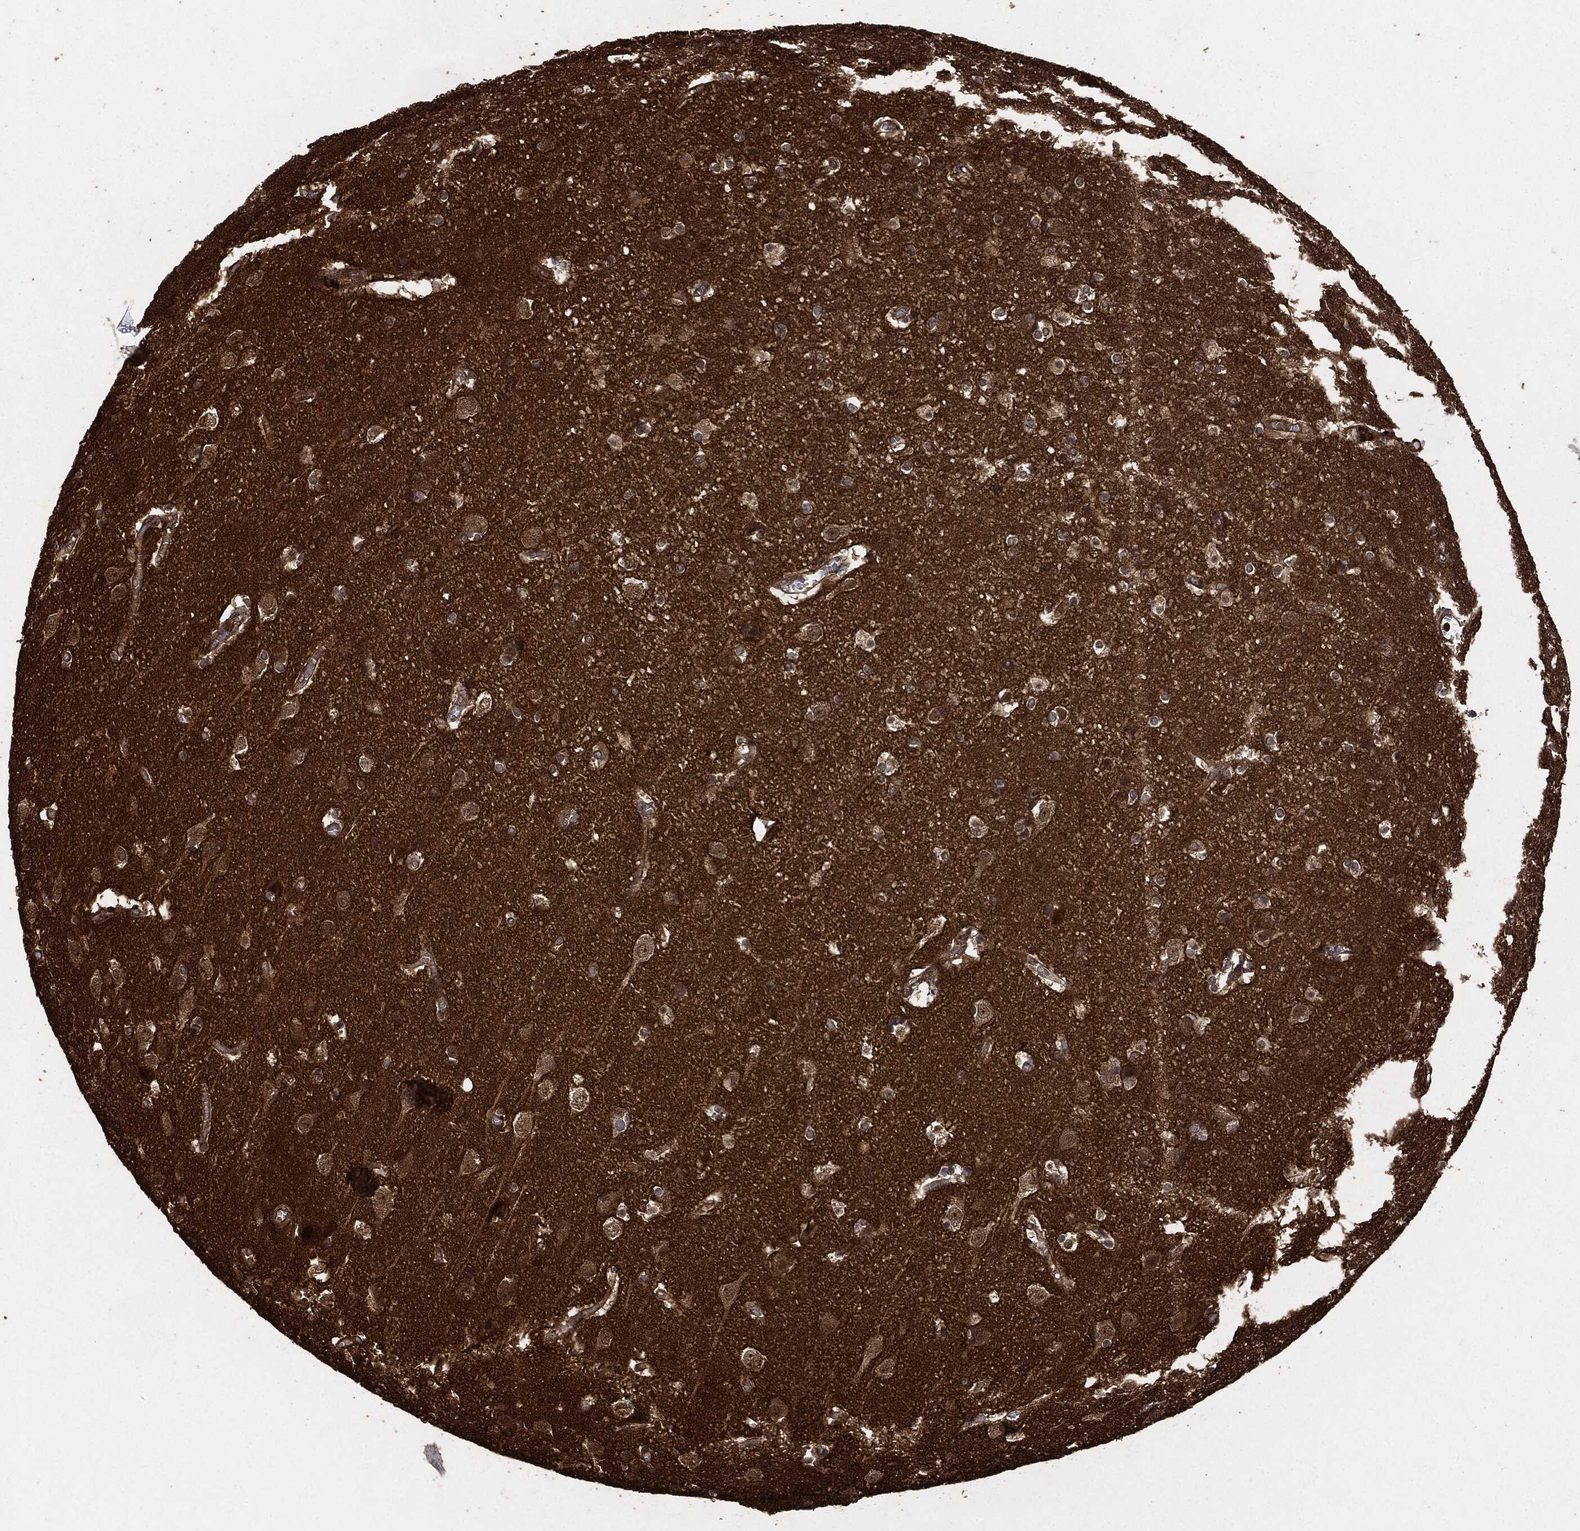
{"staining": {"intensity": "strong", "quantity": "25%-75%", "location": "cytoplasmic/membranous"}, "tissue": "cerebral cortex", "cell_type": "Endothelial cells", "image_type": "normal", "snomed": [{"axis": "morphology", "description": "Normal tissue, NOS"}, {"axis": "topography", "description": "Cerebral cortex"}], "caption": "Protein expression by IHC shows strong cytoplasmic/membranous expression in about 25%-75% of endothelial cells in benign cerebral cortex. The protein is shown in brown color, while the nuclei are stained blue.", "gene": "HRAS", "patient": {"sex": "male", "age": 59}}